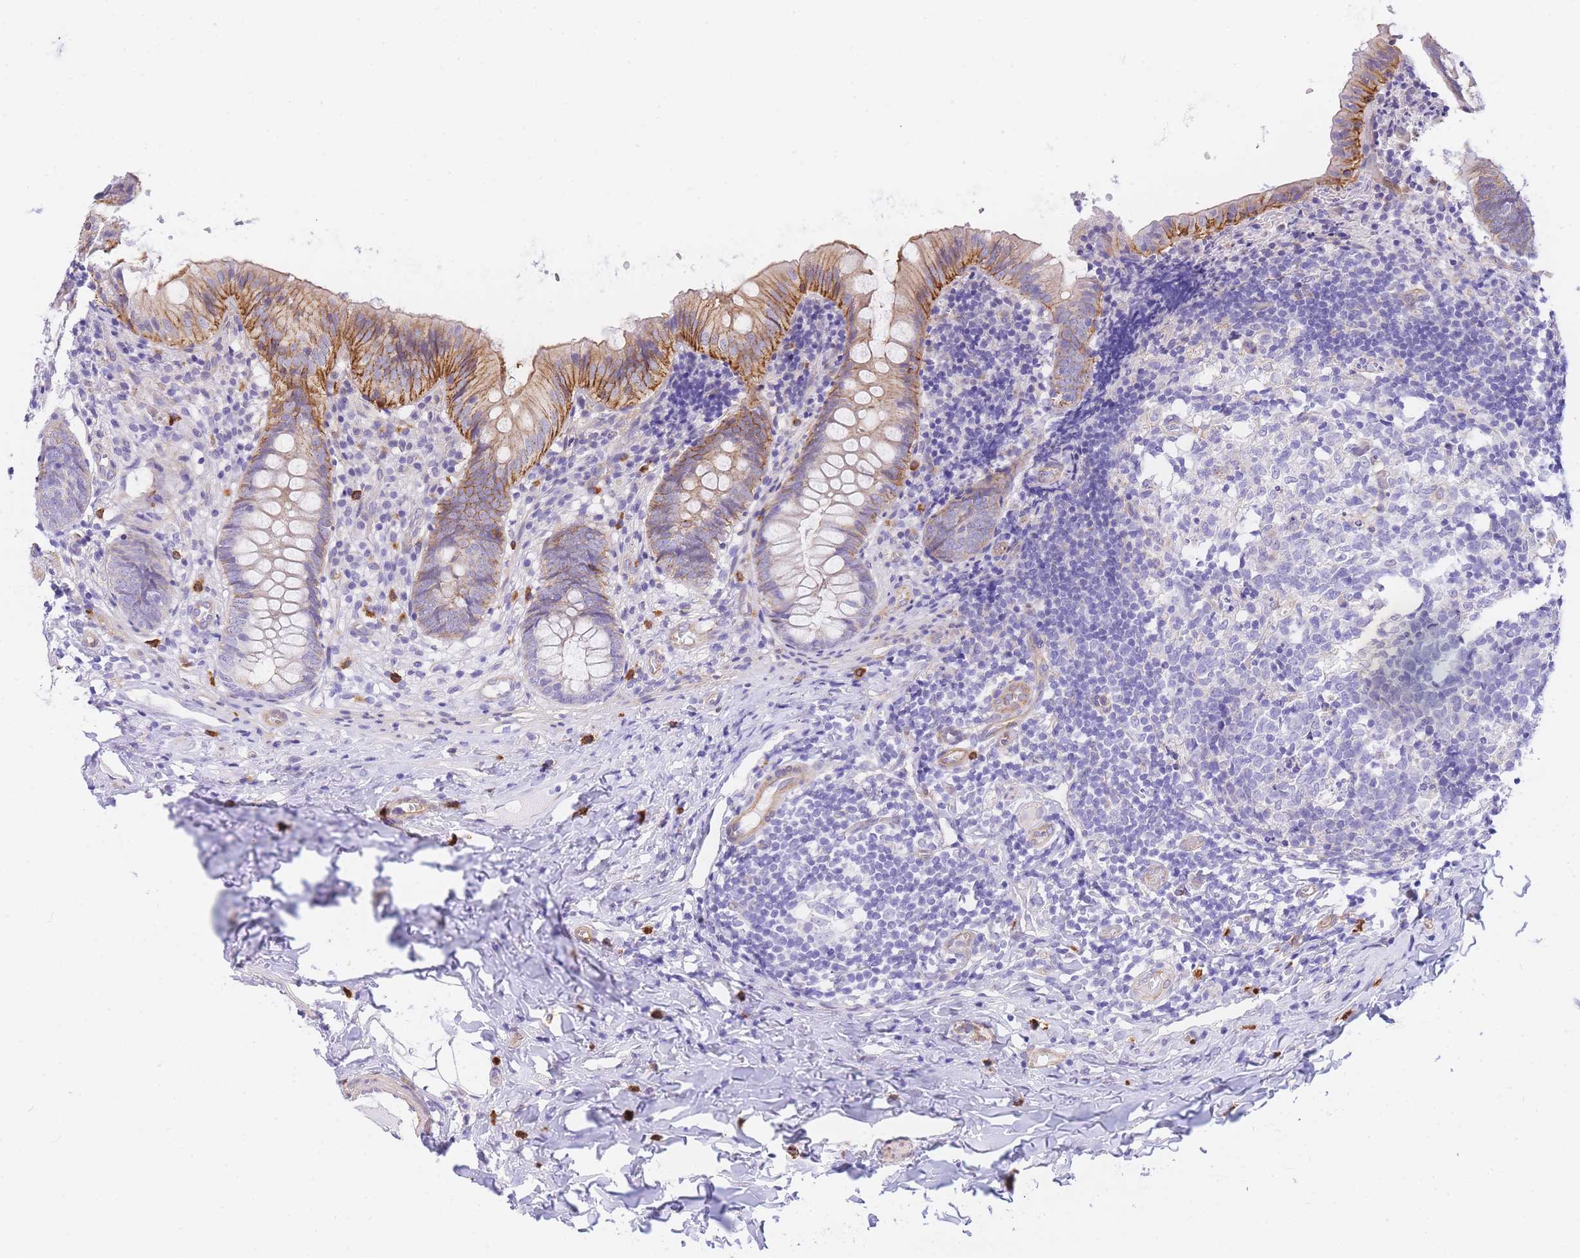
{"staining": {"intensity": "moderate", "quantity": "25%-75%", "location": "cytoplasmic/membranous"}, "tissue": "appendix", "cell_type": "Glandular cells", "image_type": "normal", "snomed": [{"axis": "morphology", "description": "Normal tissue, NOS"}, {"axis": "topography", "description": "Appendix"}], "caption": "The immunohistochemical stain highlights moderate cytoplasmic/membranous staining in glandular cells of normal appendix. Using DAB (3,3'-diaminobenzidine) (brown) and hematoxylin (blue) stains, captured at high magnification using brightfield microscopy.", "gene": "SRSF12", "patient": {"sex": "male", "age": 8}}